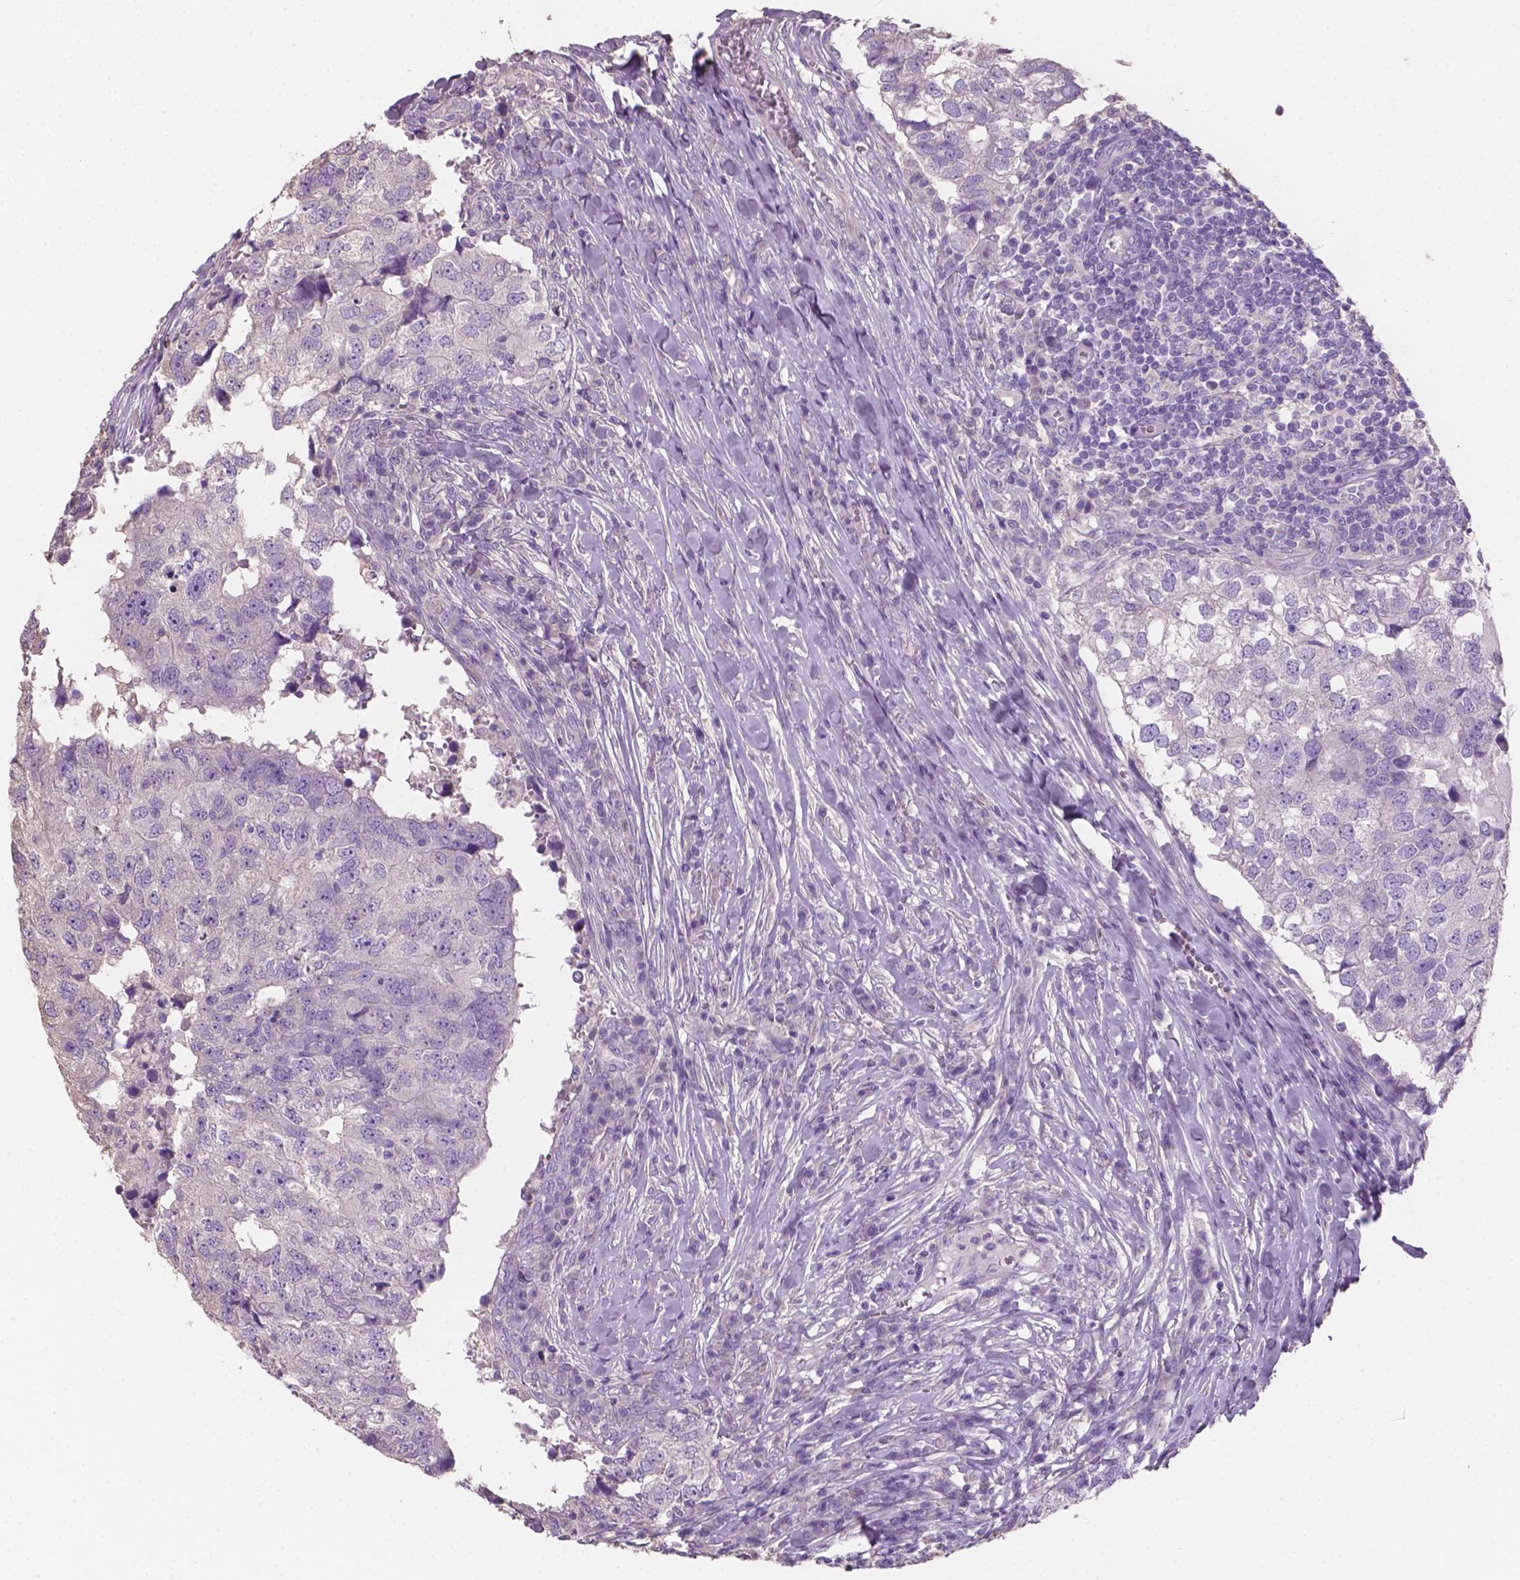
{"staining": {"intensity": "negative", "quantity": "none", "location": "none"}, "tissue": "breast cancer", "cell_type": "Tumor cells", "image_type": "cancer", "snomed": [{"axis": "morphology", "description": "Duct carcinoma"}, {"axis": "topography", "description": "Breast"}], "caption": "High power microscopy histopathology image of an IHC micrograph of intraductal carcinoma (breast), revealing no significant positivity in tumor cells.", "gene": "SBSN", "patient": {"sex": "female", "age": 30}}